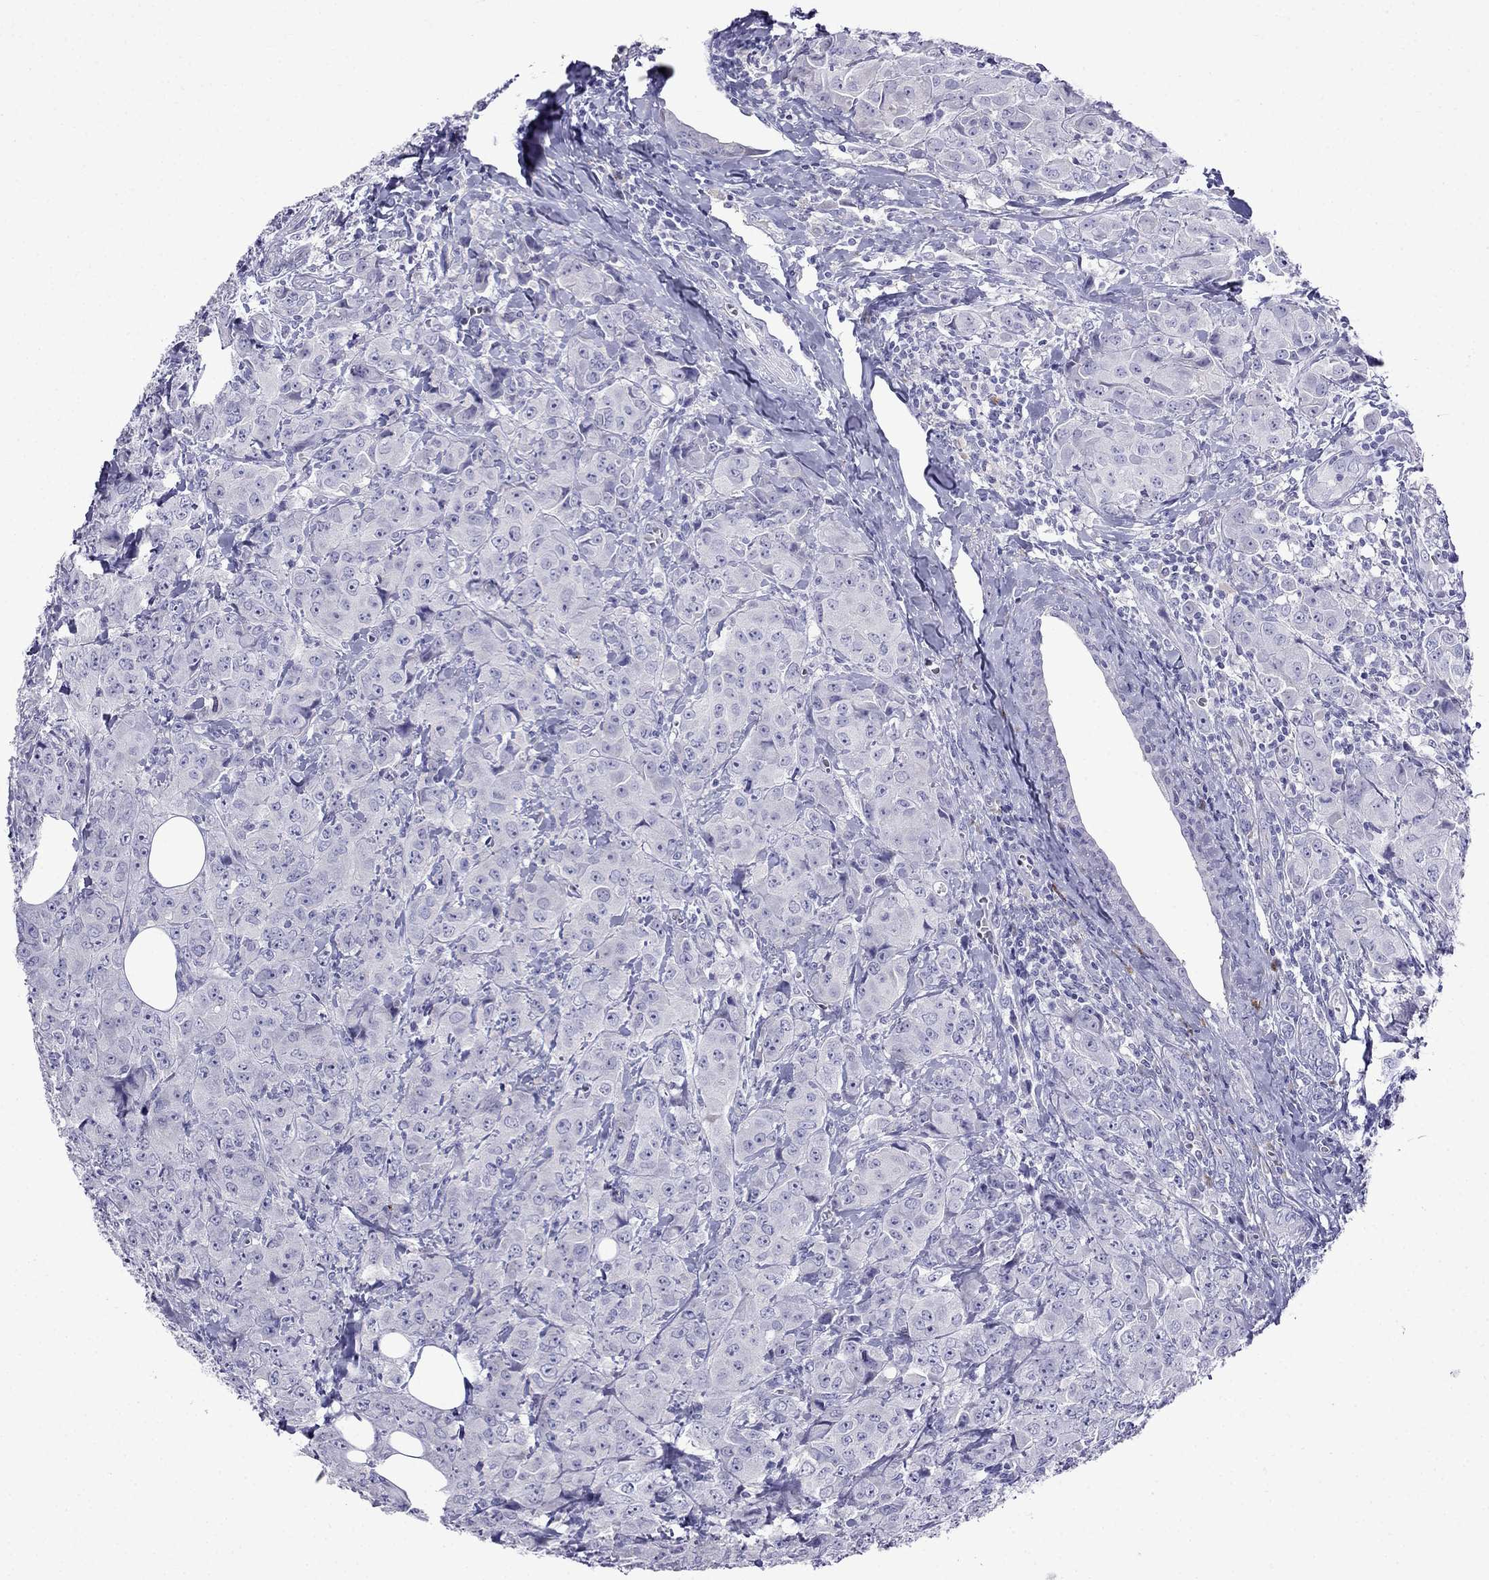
{"staining": {"intensity": "negative", "quantity": "none", "location": "none"}, "tissue": "breast cancer", "cell_type": "Tumor cells", "image_type": "cancer", "snomed": [{"axis": "morphology", "description": "Duct carcinoma"}, {"axis": "topography", "description": "Breast"}], "caption": "An IHC micrograph of breast cancer is shown. There is no staining in tumor cells of breast cancer.", "gene": "PATE1", "patient": {"sex": "female", "age": 43}}